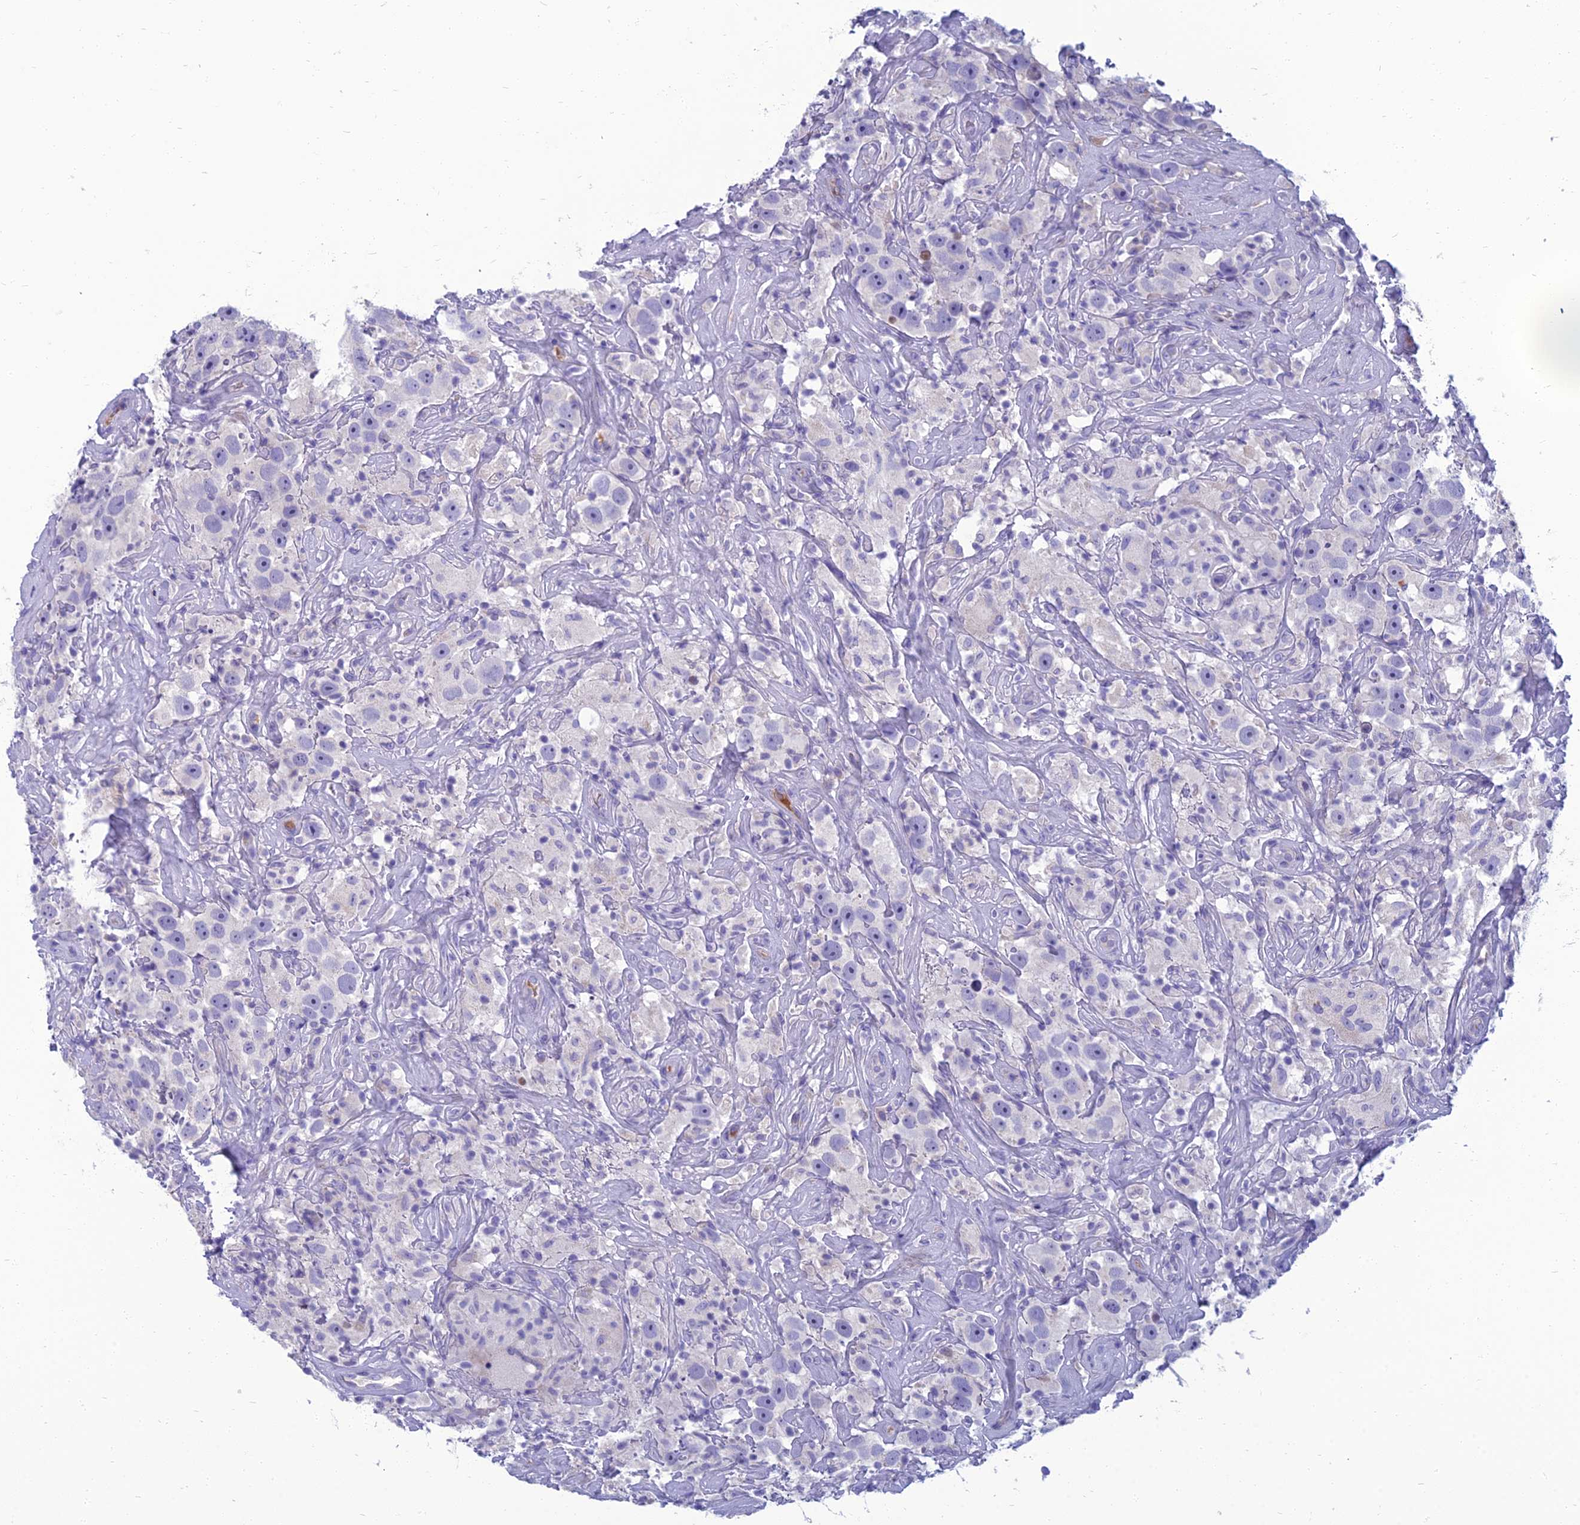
{"staining": {"intensity": "negative", "quantity": "none", "location": "none"}, "tissue": "testis cancer", "cell_type": "Tumor cells", "image_type": "cancer", "snomed": [{"axis": "morphology", "description": "Seminoma, NOS"}, {"axis": "topography", "description": "Testis"}], "caption": "This micrograph is of testis cancer stained with immunohistochemistry to label a protein in brown with the nuclei are counter-stained blue. There is no positivity in tumor cells.", "gene": "SPTLC3", "patient": {"sex": "male", "age": 49}}